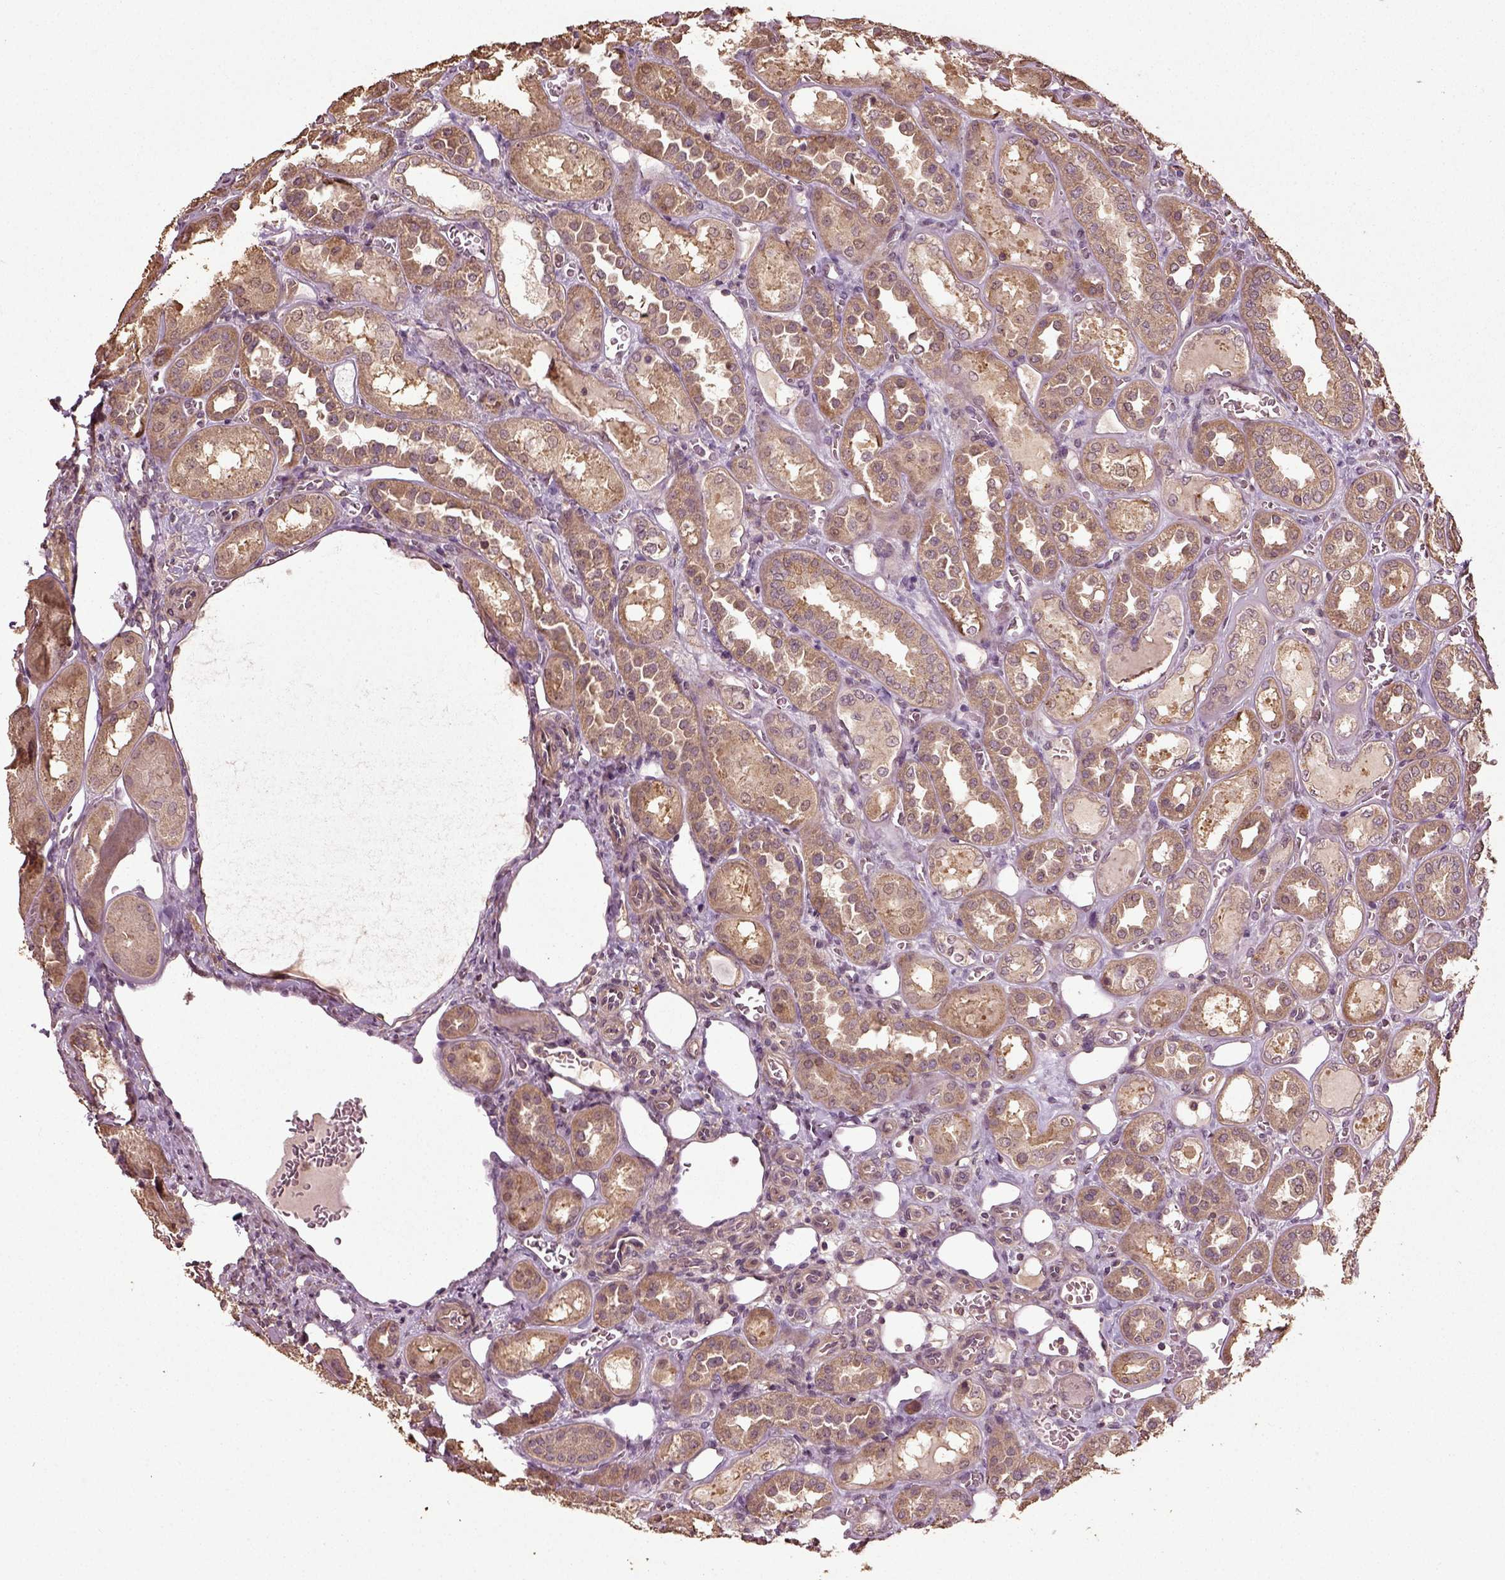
{"staining": {"intensity": "moderate", "quantity": "25%-75%", "location": "cytoplasmic/membranous"}, "tissue": "kidney", "cell_type": "Cells in glomeruli", "image_type": "normal", "snomed": [{"axis": "morphology", "description": "Normal tissue, NOS"}, {"axis": "topography", "description": "Kidney"}], "caption": "Cells in glomeruli exhibit moderate cytoplasmic/membranous positivity in approximately 25%-75% of cells in unremarkable kidney. (Stains: DAB in brown, nuclei in blue, Microscopy: brightfield microscopy at high magnification).", "gene": "ERV3", "patient": {"sex": "male", "age": 73}}